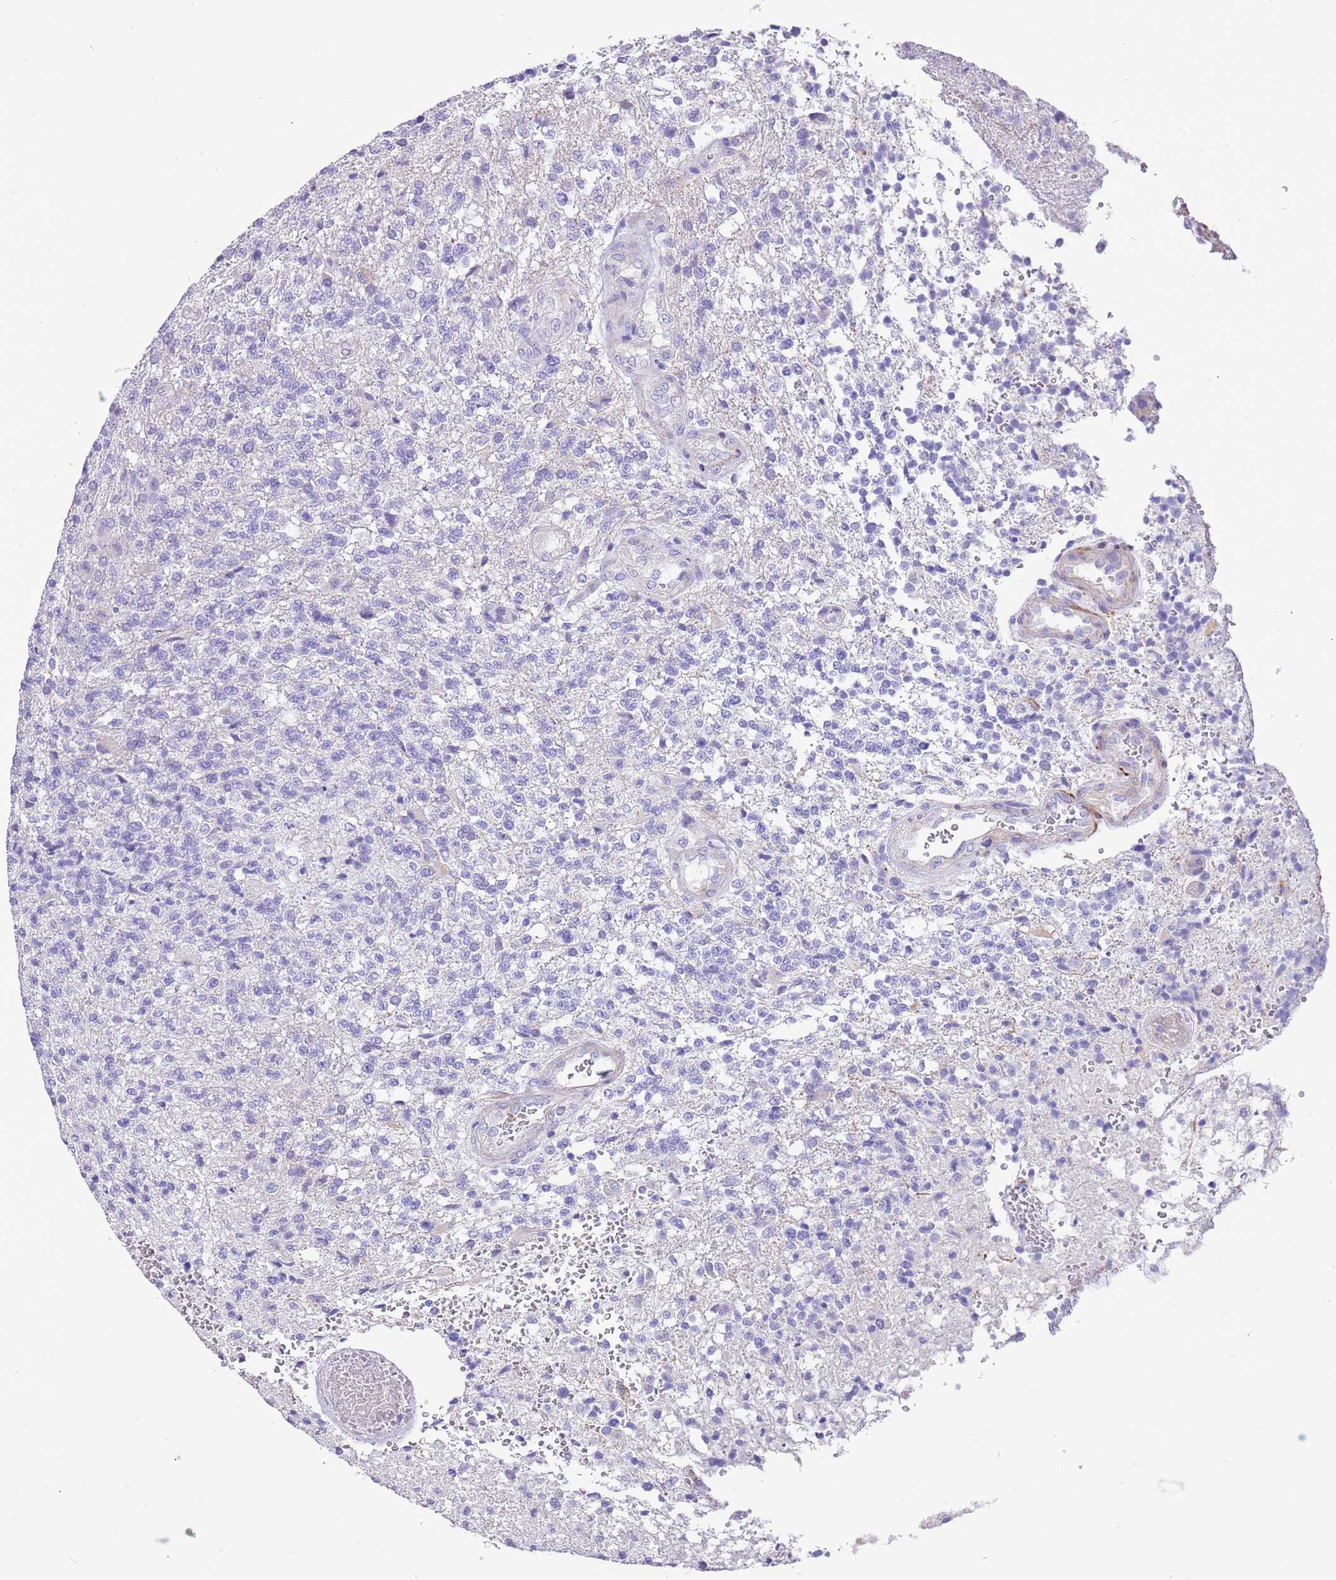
{"staining": {"intensity": "negative", "quantity": "none", "location": "none"}, "tissue": "glioma", "cell_type": "Tumor cells", "image_type": "cancer", "snomed": [{"axis": "morphology", "description": "Glioma, malignant, High grade"}, {"axis": "topography", "description": "Brain"}], "caption": "Tumor cells are negative for brown protein staining in high-grade glioma (malignant). (DAB immunohistochemistry (IHC) visualized using brightfield microscopy, high magnification).", "gene": "KBTBD3", "patient": {"sex": "male", "age": 56}}